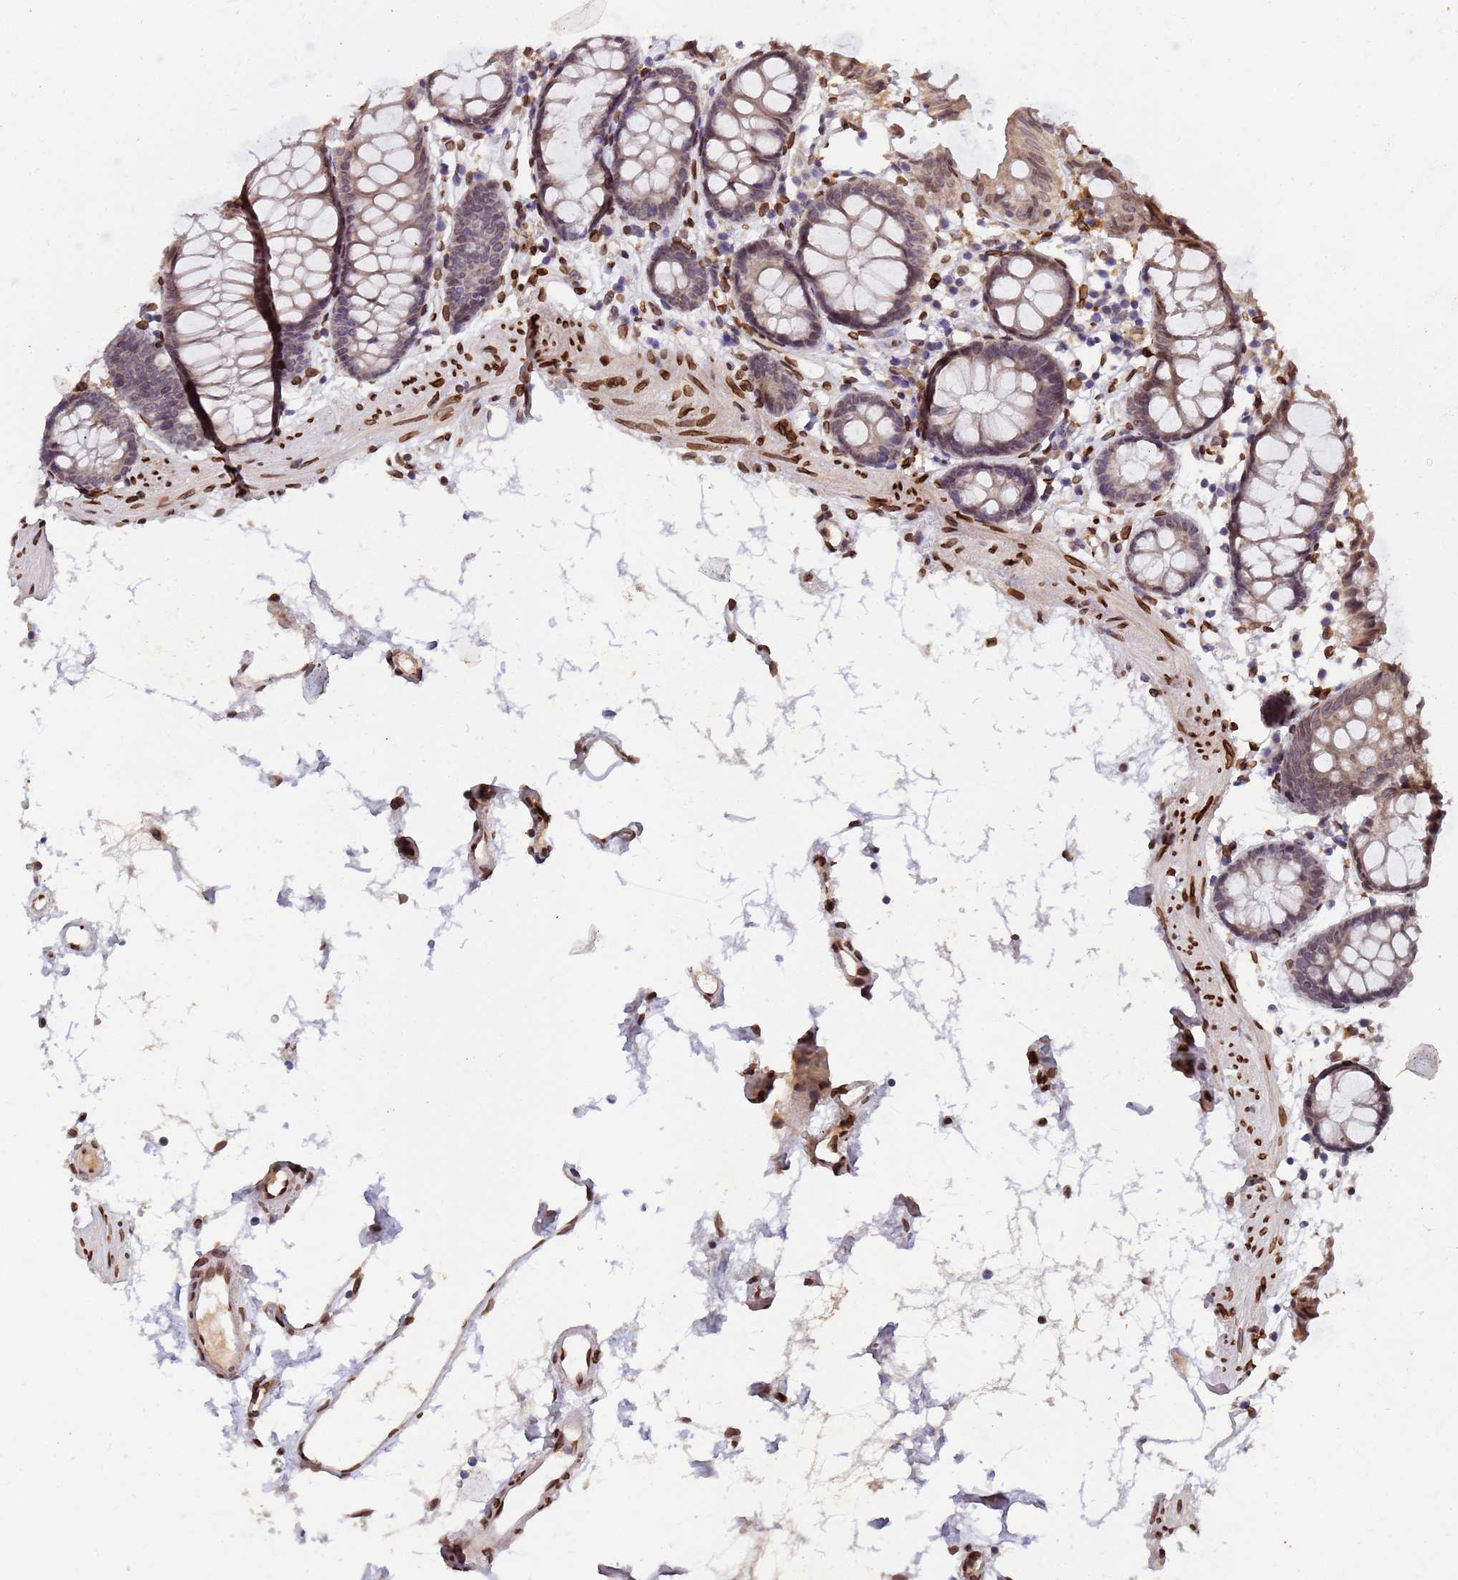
{"staining": {"intensity": "moderate", "quantity": ">75%", "location": "nuclear"}, "tissue": "colon", "cell_type": "Endothelial cells", "image_type": "normal", "snomed": [{"axis": "morphology", "description": "Normal tissue, NOS"}, {"axis": "topography", "description": "Colon"}], "caption": "A brown stain highlights moderate nuclear staining of a protein in endothelial cells of normal human colon. The staining was performed using DAB to visualize the protein expression in brown, while the nuclei were stained in blue with hematoxylin (Magnification: 20x).", "gene": "GPR135", "patient": {"sex": "female", "age": 84}}